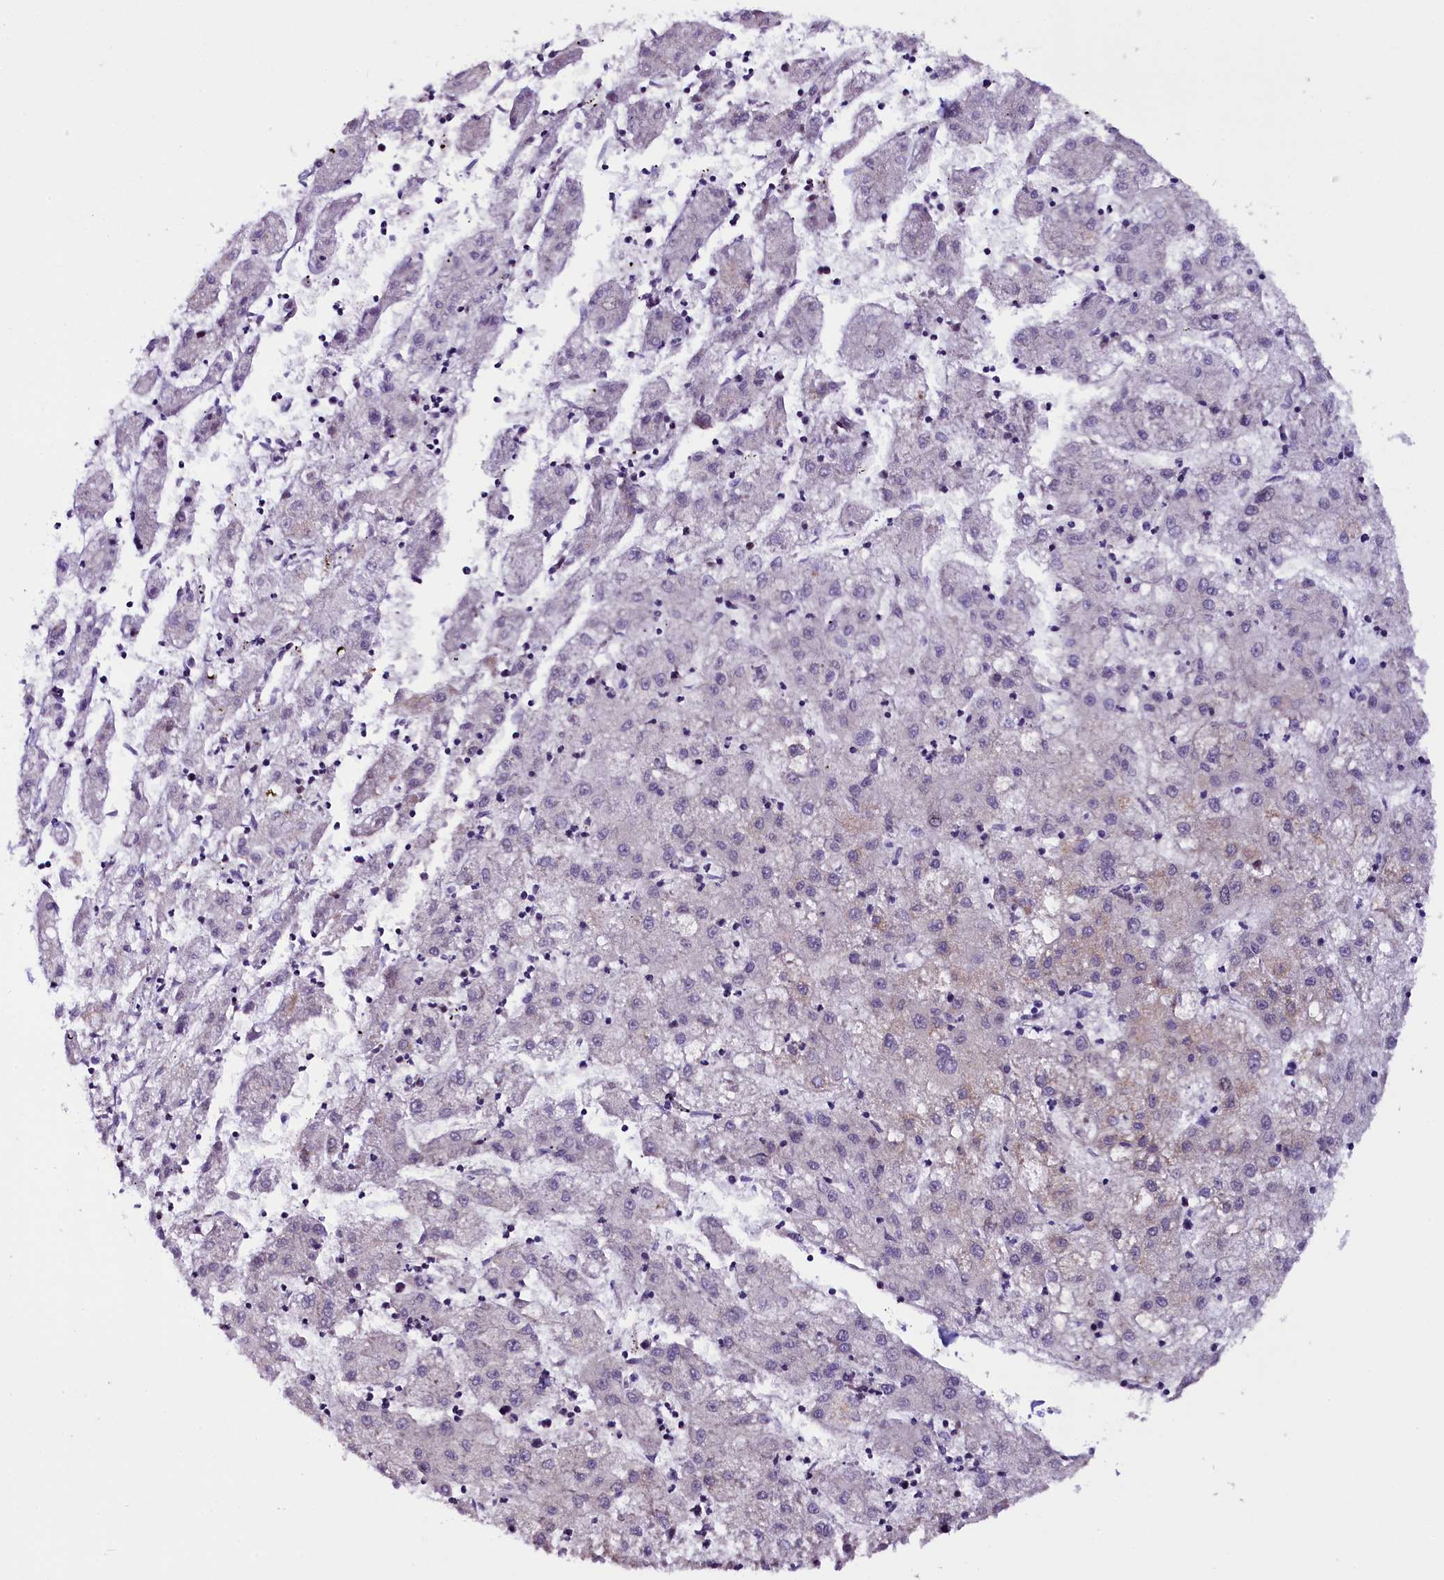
{"staining": {"intensity": "negative", "quantity": "none", "location": "none"}, "tissue": "liver cancer", "cell_type": "Tumor cells", "image_type": "cancer", "snomed": [{"axis": "morphology", "description": "Carcinoma, Hepatocellular, NOS"}, {"axis": "topography", "description": "Liver"}], "caption": "An immunohistochemistry histopathology image of liver cancer (hepatocellular carcinoma) is shown. There is no staining in tumor cells of liver cancer (hepatocellular carcinoma).", "gene": "RPUSD2", "patient": {"sex": "male", "age": 72}}